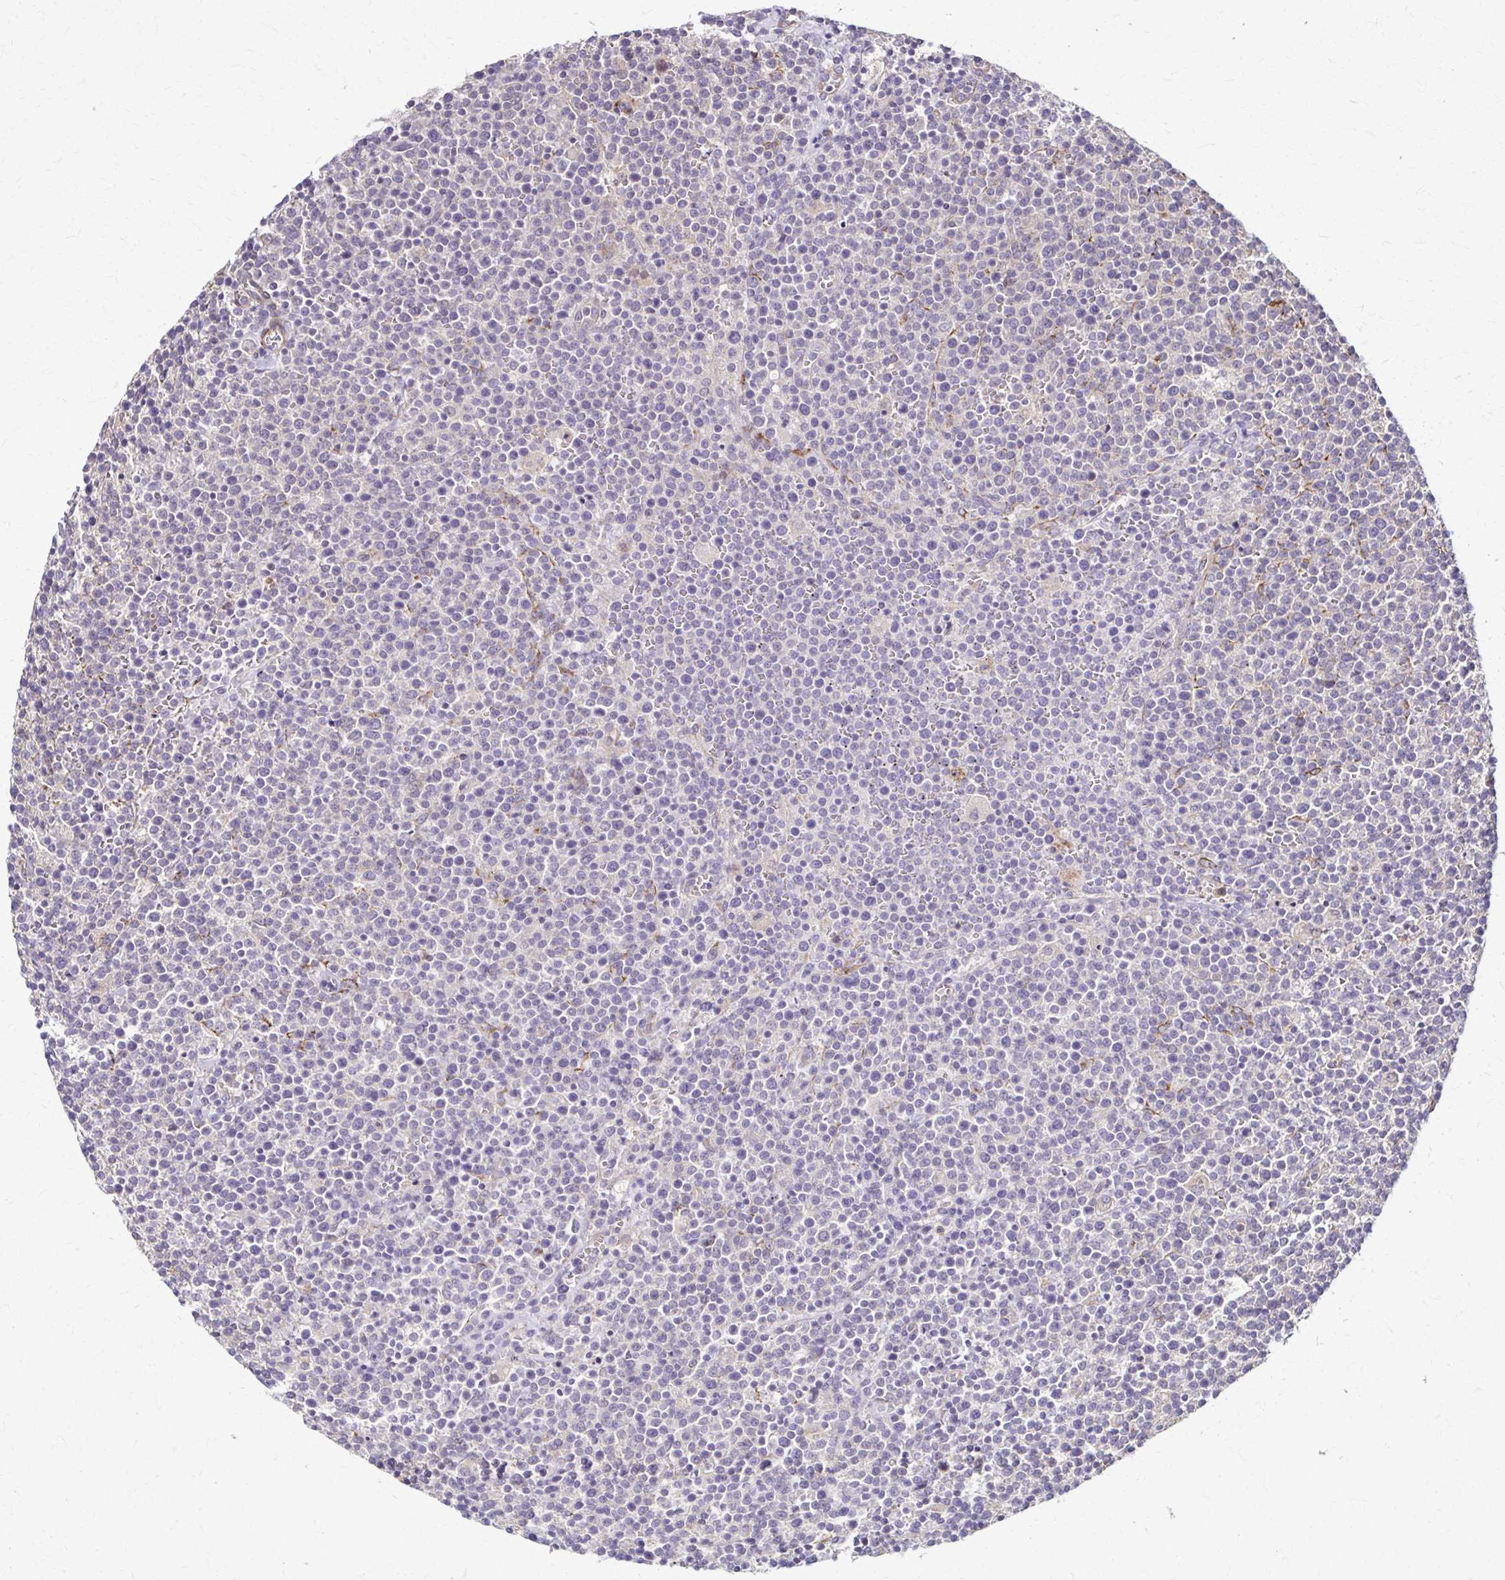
{"staining": {"intensity": "negative", "quantity": "none", "location": "none"}, "tissue": "lymphoma", "cell_type": "Tumor cells", "image_type": "cancer", "snomed": [{"axis": "morphology", "description": "Malignant lymphoma, non-Hodgkin's type, High grade"}, {"axis": "topography", "description": "Lymph node"}], "caption": "A photomicrograph of human malignant lymphoma, non-Hodgkin's type (high-grade) is negative for staining in tumor cells.", "gene": "DSP", "patient": {"sex": "male", "age": 61}}